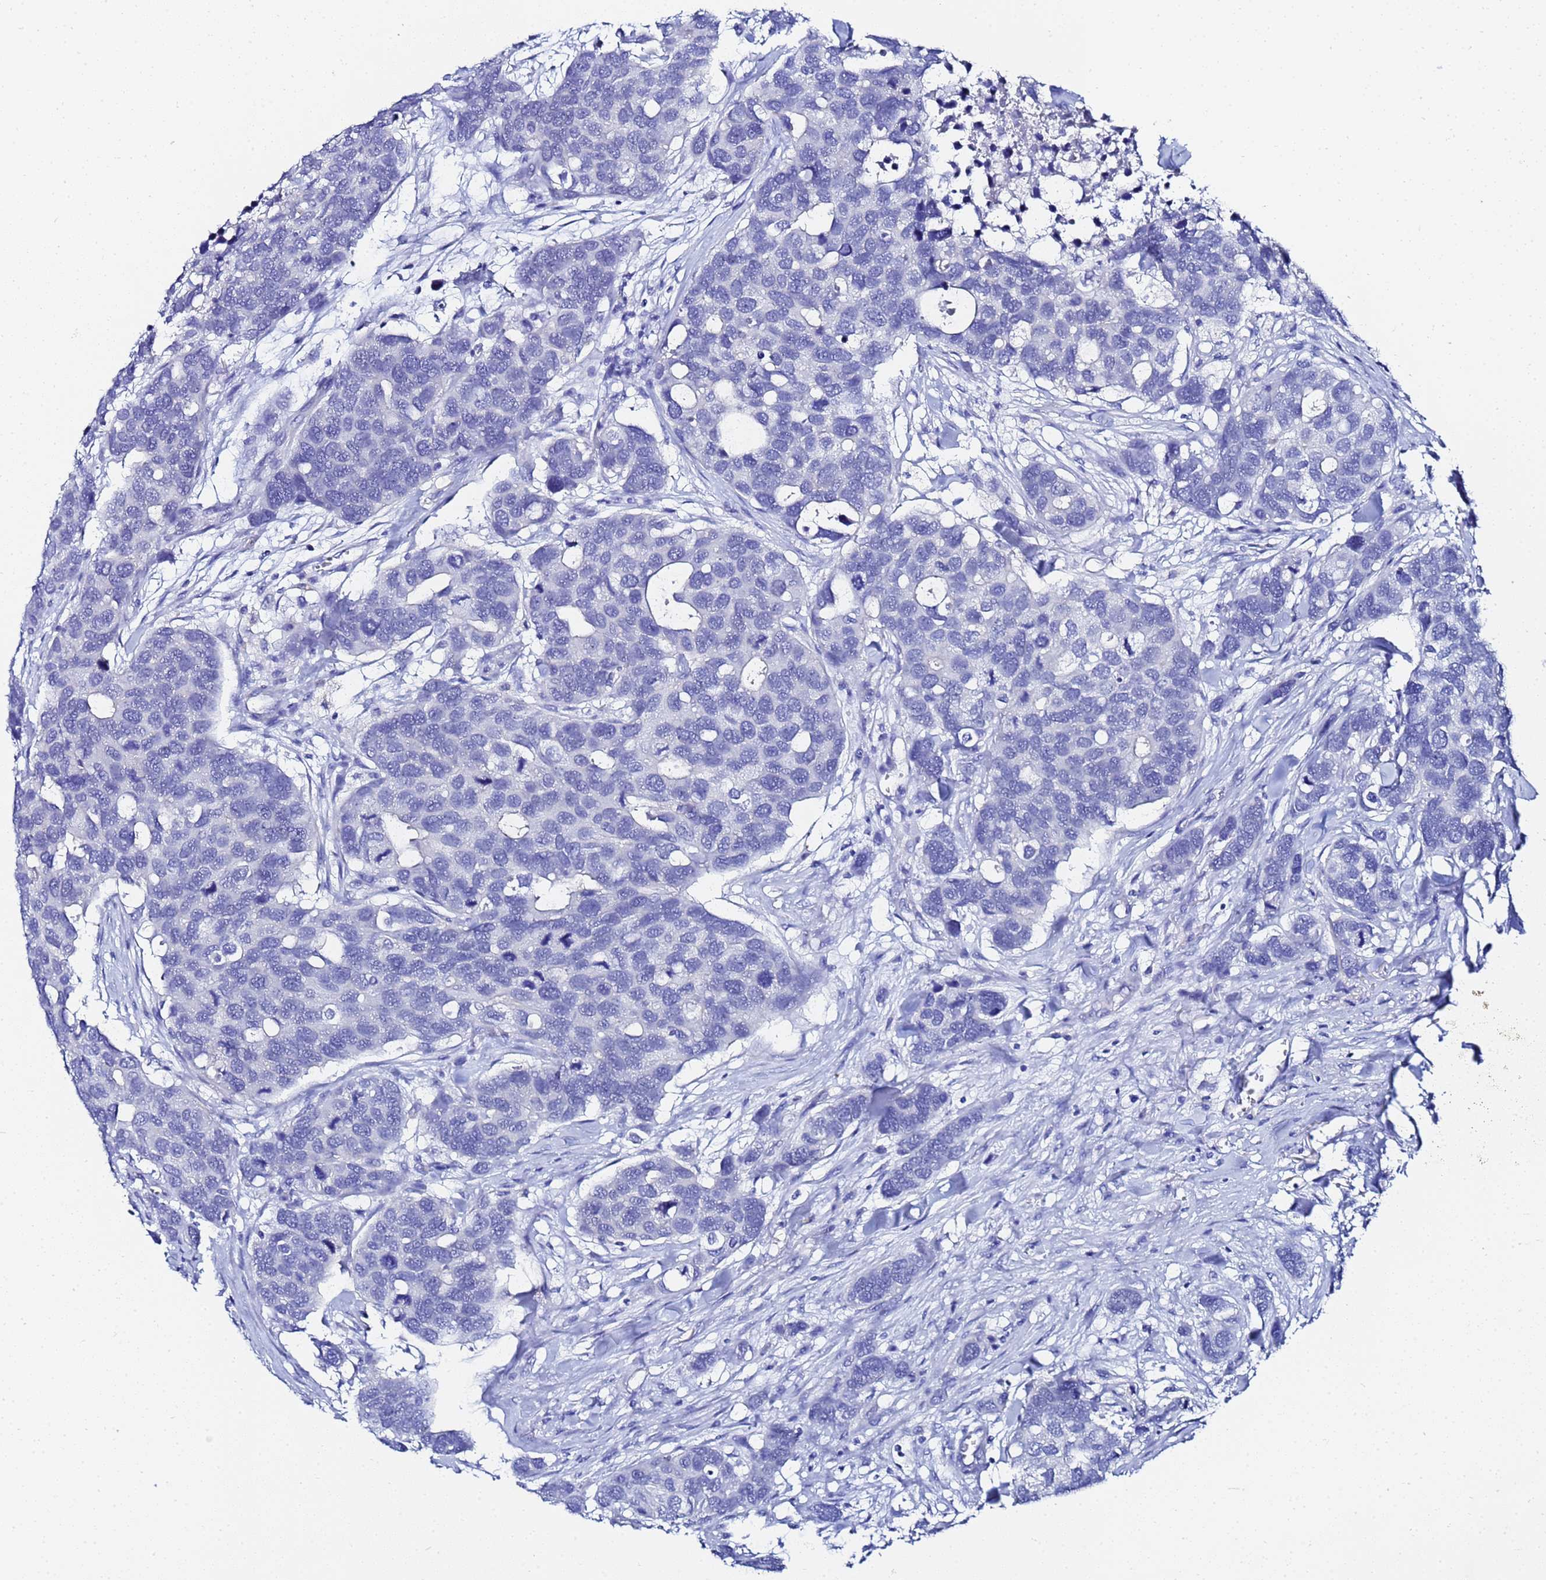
{"staining": {"intensity": "negative", "quantity": "none", "location": "none"}, "tissue": "breast cancer", "cell_type": "Tumor cells", "image_type": "cancer", "snomed": [{"axis": "morphology", "description": "Duct carcinoma"}, {"axis": "topography", "description": "Breast"}], "caption": "DAB (3,3'-diaminobenzidine) immunohistochemical staining of breast cancer (invasive ductal carcinoma) demonstrates no significant positivity in tumor cells.", "gene": "ZNF26", "patient": {"sex": "female", "age": 83}}